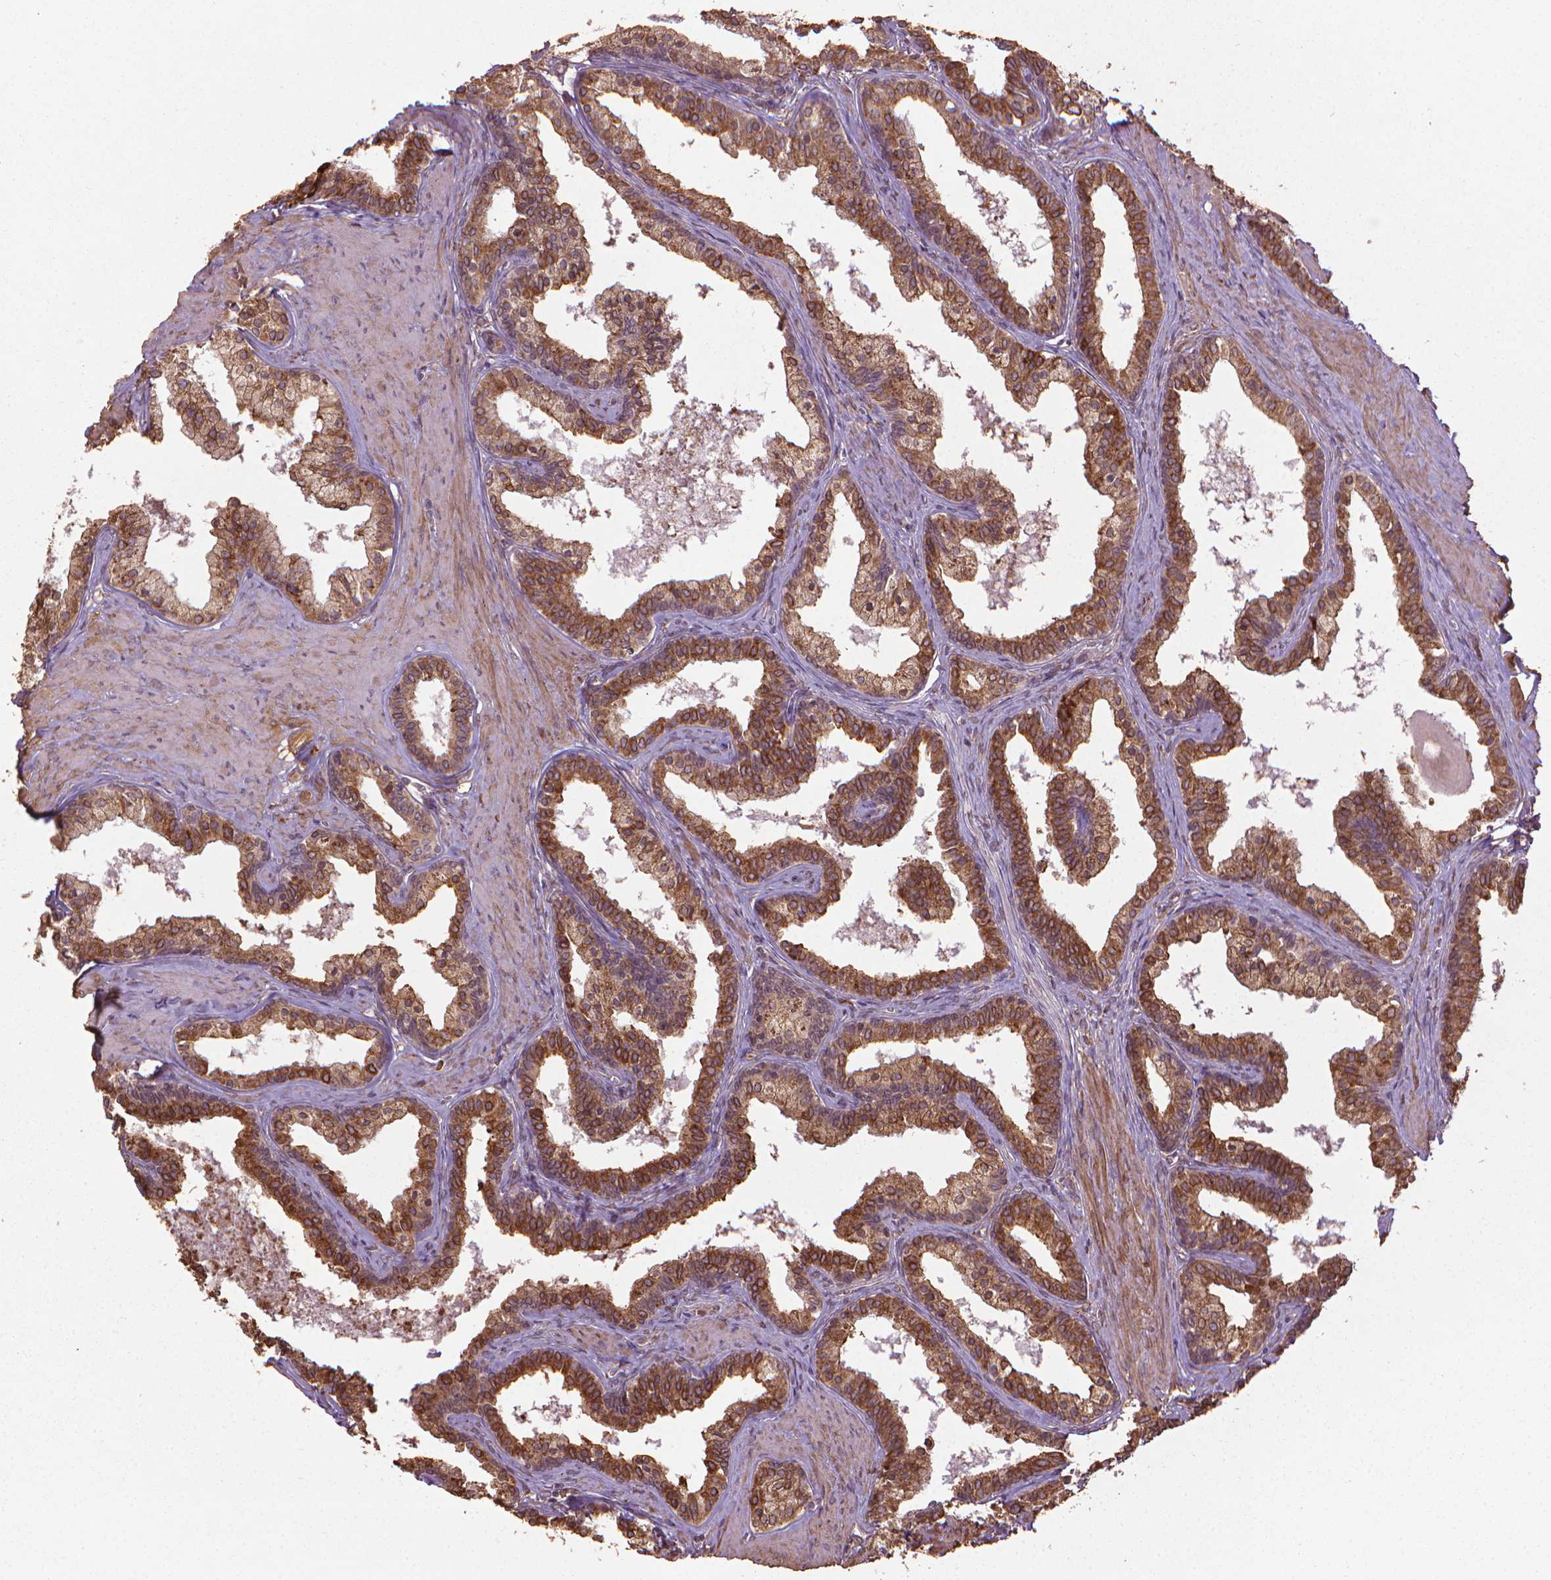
{"staining": {"intensity": "moderate", "quantity": ">75%", "location": "cytoplasmic/membranous"}, "tissue": "prostate", "cell_type": "Glandular cells", "image_type": "normal", "snomed": [{"axis": "morphology", "description": "Normal tissue, NOS"}, {"axis": "topography", "description": "Prostate"}], "caption": "Protein staining of normal prostate demonstrates moderate cytoplasmic/membranous expression in approximately >75% of glandular cells.", "gene": "GAS1", "patient": {"sex": "male", "age": 61}}